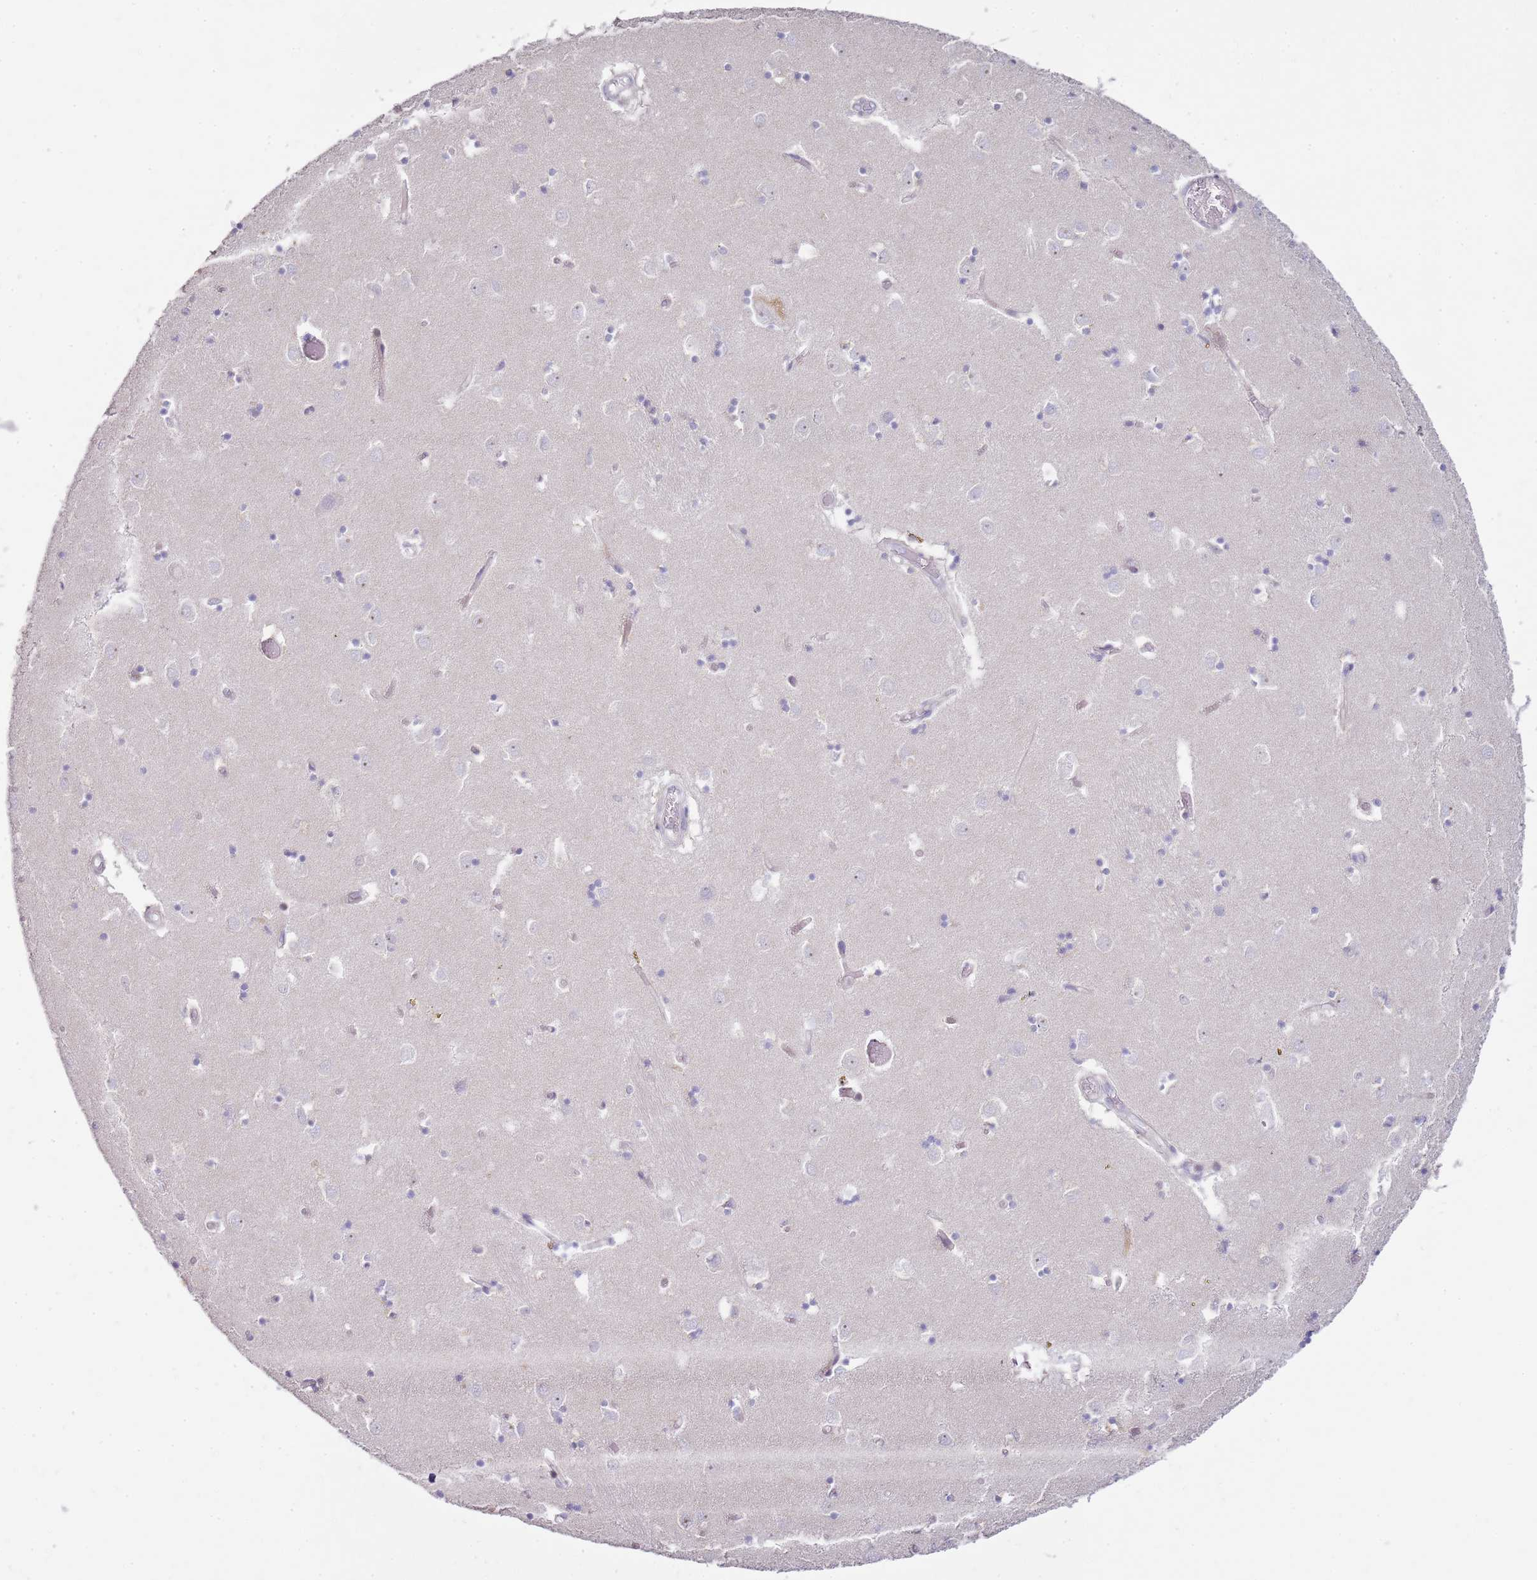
{"staining": {"intensity": "negative", "quantity": "none", "location": "none"}, "tissue": "caudate", "cell_type": "Glial cells", "image_type": "normal", "snomed": [{"axis": "morphology", "description": "Normal tissue, NOS"}, {"axis": "topography", "description": "Lateral ventricle wall"}], "caption": "High magnification brightfield microscopy of normal caudate stained with DAB (brown) and counterstained with hematoxylin (blue): glial cells show no significant expression. (IHC, brightfield microscopy, high magnification).", "gene": "GRAP", "patient": {"sex": "male", "age": 70}}